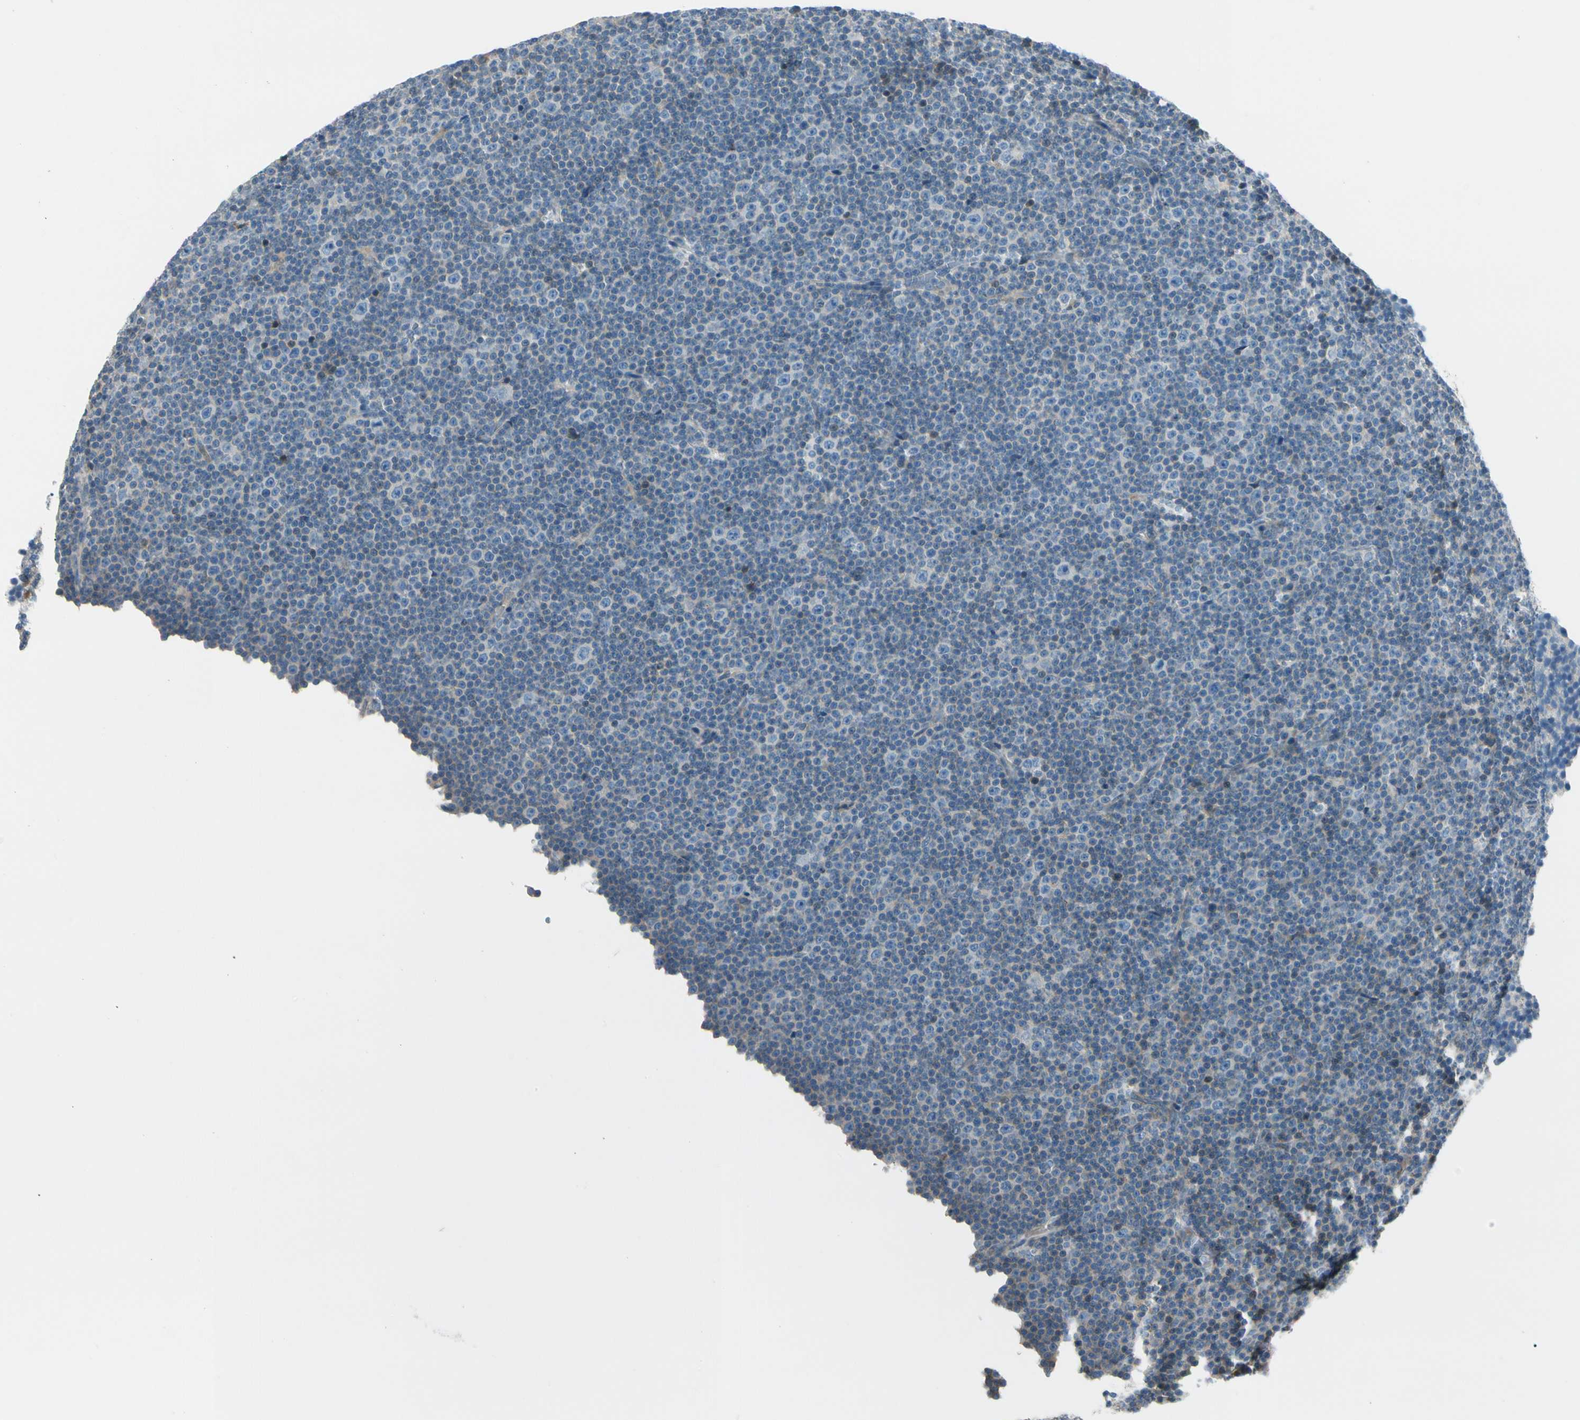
{"staining": {"intensity": "weak", "quantity": "<25%", "location": "cytoplasmic/membranous"}, "tissue": "lymphoma", "cell_type": "Tumor cells", "image_type": "cancer", "snomed": [{"axis": "morphology", "description": "Malignant lymphoma, non-Hodgkin's type, Low grade"}, {"axis": "topography", "description": "Lymph node"}], "caption": "This micrograph is of lymphoma stained with immunohistochemistry (IHC) to label a protein in brown with the nuclei are counter-stained blue. There is no expression in tumor cells.", "gene": "CDH6", "patient": {"sex": "female", "age": 67}}